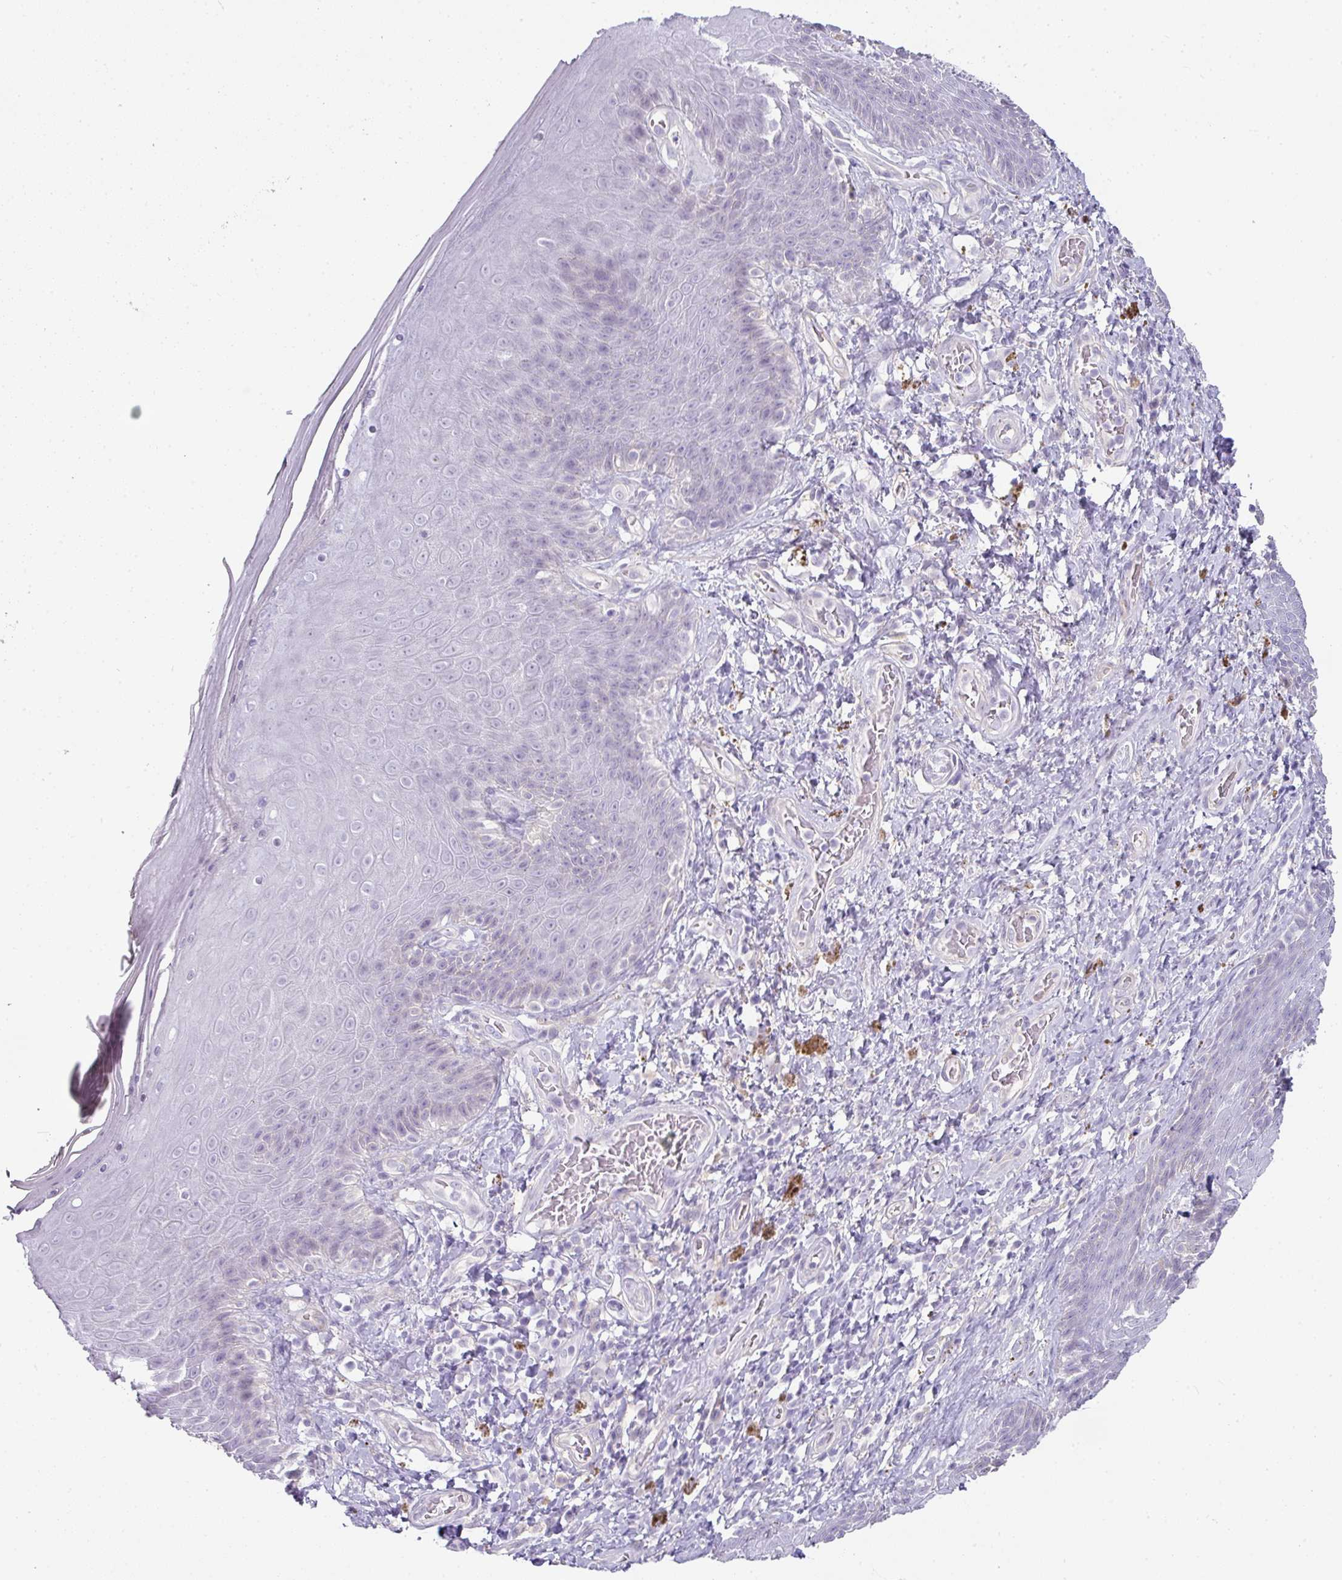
{"staining": {"intensity": "negative", "quantity": "none", "location": "none"}, "tissue": "skin", "cell_type": "Epidermal cells", "image_type": "normal", "snomed": [{"axis": "morphology", "description": "Normal tissue, NOS"}, {"axis": "topography", "description": "Anal"}, {"axis": "topography", "description": "Peripheral nerve tissue"}], "caption": "This is an immunohistochemistry micrograph of unremarkable human skin. There is no positivity in epidermal cells.", "gene": "OR52N1", "patient": {"sex": "male", "age": 53}}